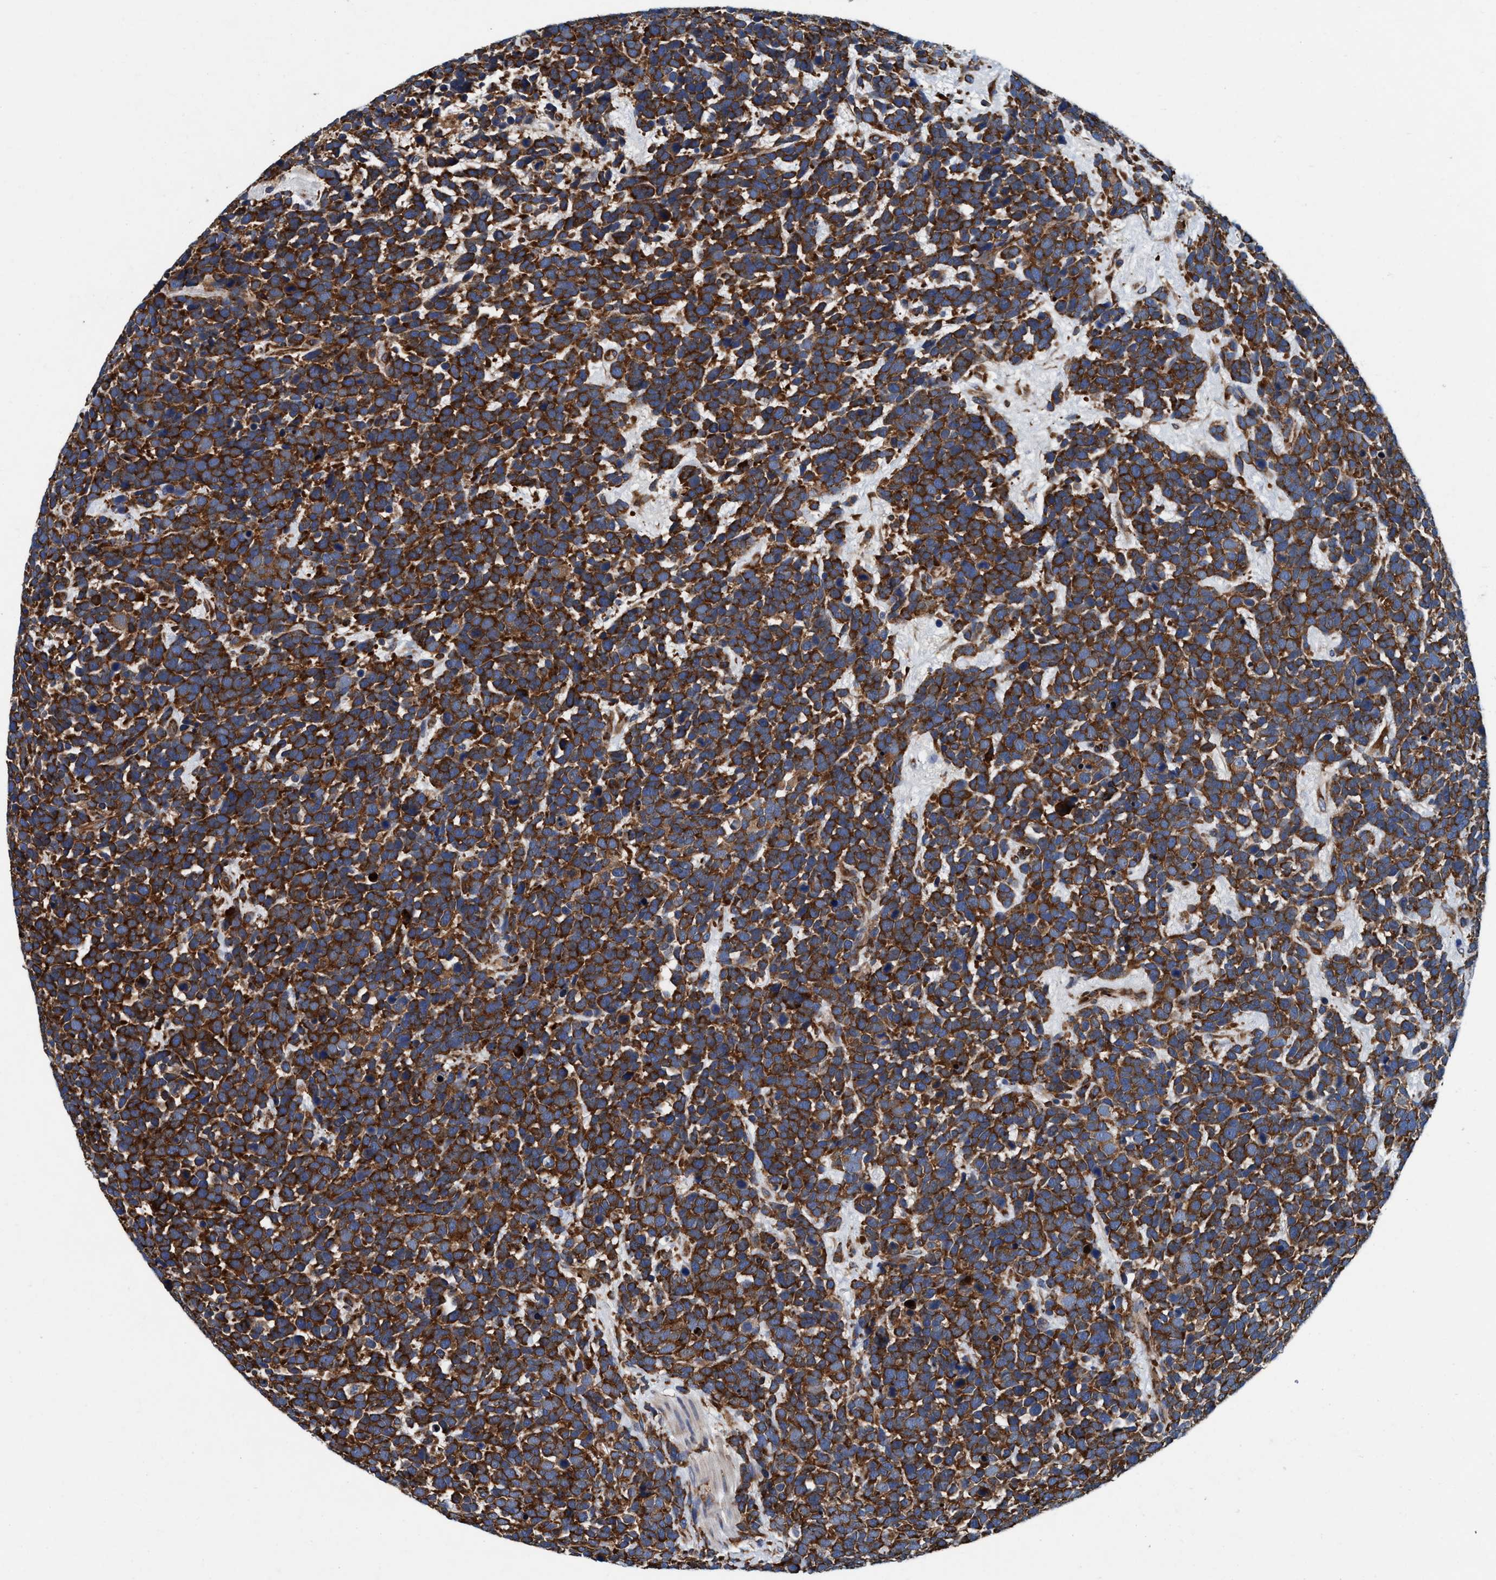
{"staining": {"intensity": "strong", "quantity": ">75%", "location": "cytoplasmic/membranous"}, "tissue": "urothelial cancer", "cell_type": "Tumor cells", "image_type": "cancer", "snomed": [{"axis": "morphology", "description": "Urothelial carcinoma, High grade"}, {"axis": "topography", "description": "Urinary bladder"}], "caption": "Immunohistochemical staining of high-grade urothelial carcinoma exhibits strong cytoplasmic/membranous protein expression in approximately >75% of tumor cells.", "gene": "ENDOG", "patient": {"sex": "female", "age": 82}}